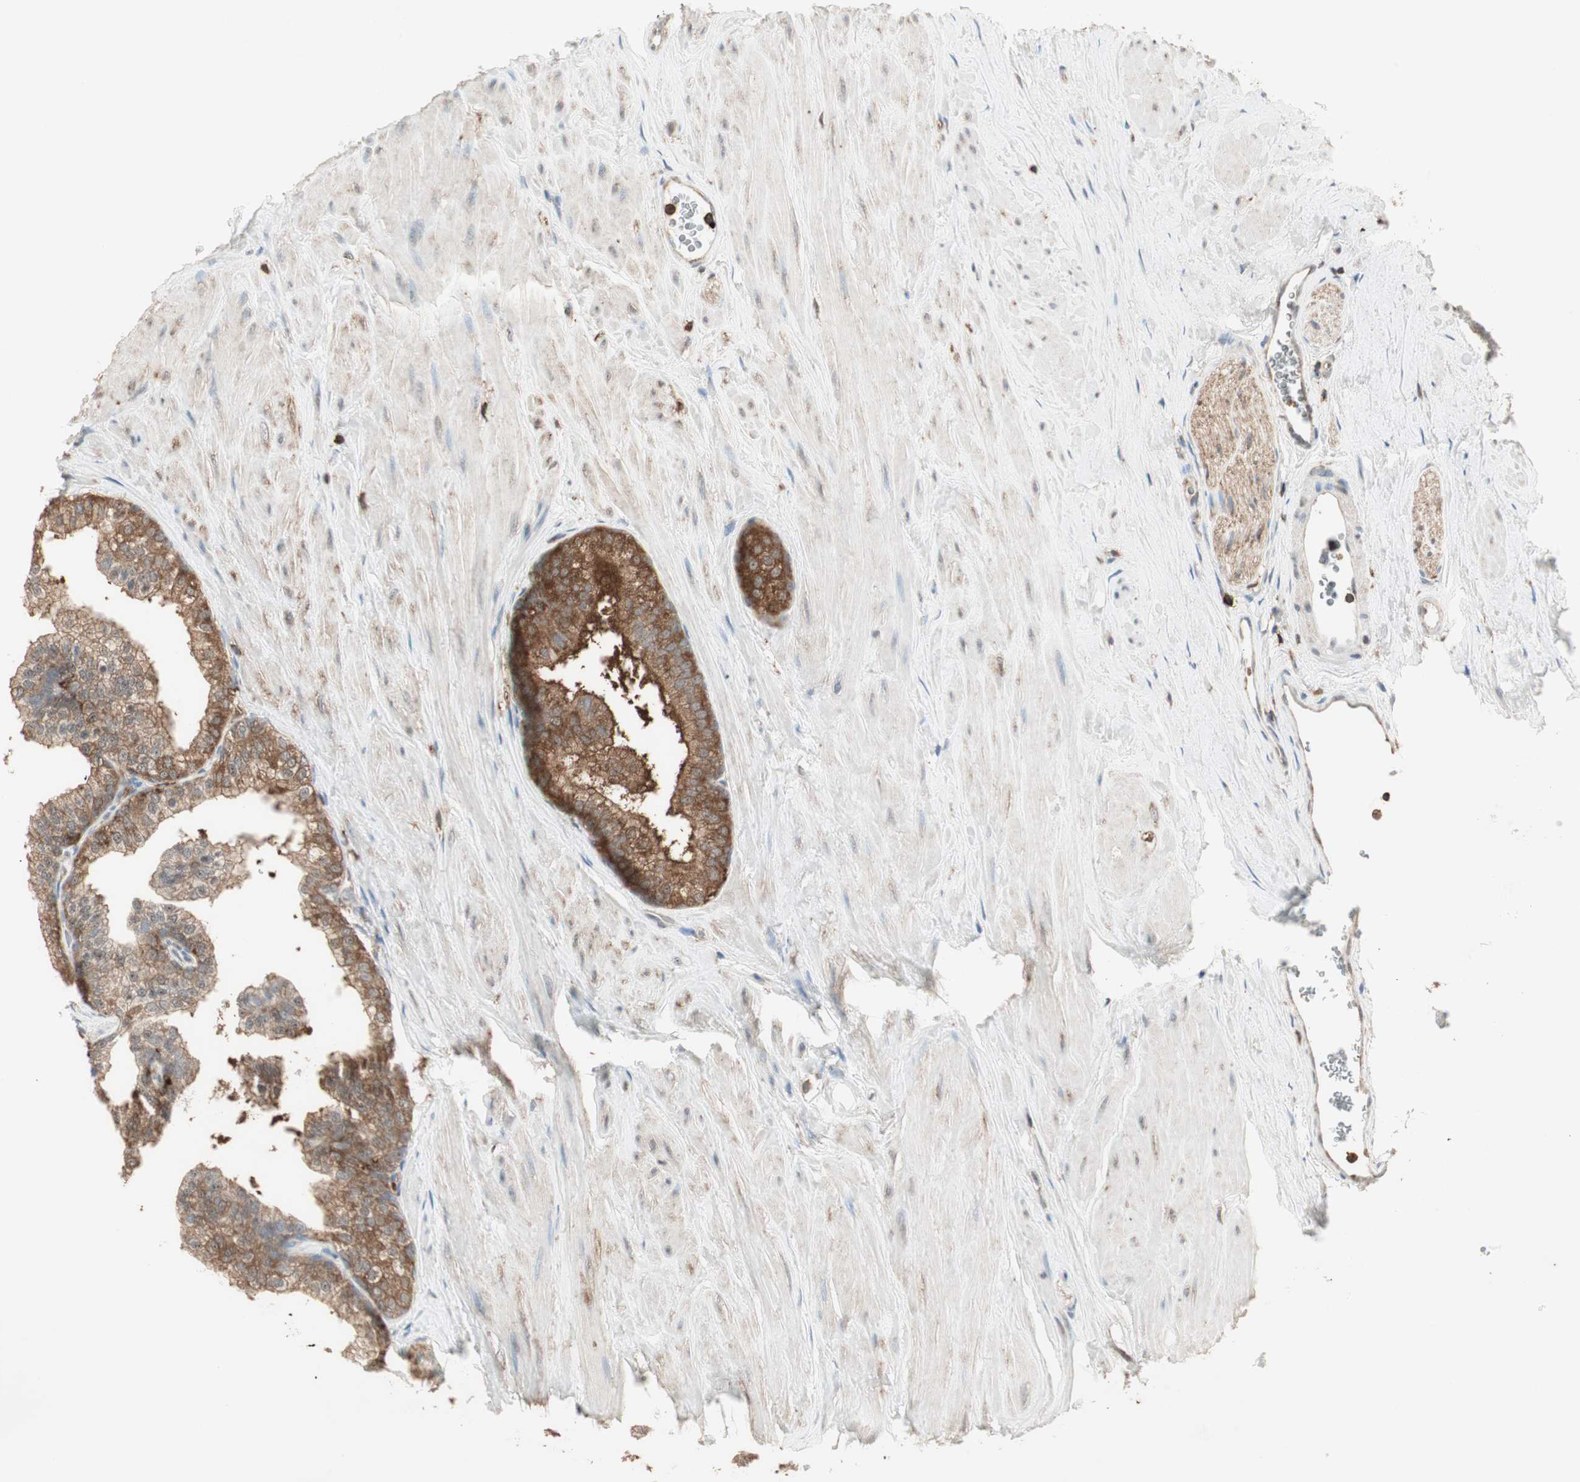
{"staining": {"intensity": "moderate", "quantity": ">75%", "location": "cytoplasmic/membranous"}, "tissue": "prostate", "cell_type": "Glandular cells", "image_type": "normal", "snomed": [{"axis": "morphology", "description": "Normal tissue, NOS"}, {"axis": "topography", "description": "Prostate"}], "caption": "Benign prostate was stained to show a protein in brown. There is medium levels of moderate cytoplasmic/membranous staining in about >75% of glandular cells. (Brightfield microscopy of DAB IHC at high magnification).", "gene": "MMP3", "patient": {"sex": "male", "age": 60}}